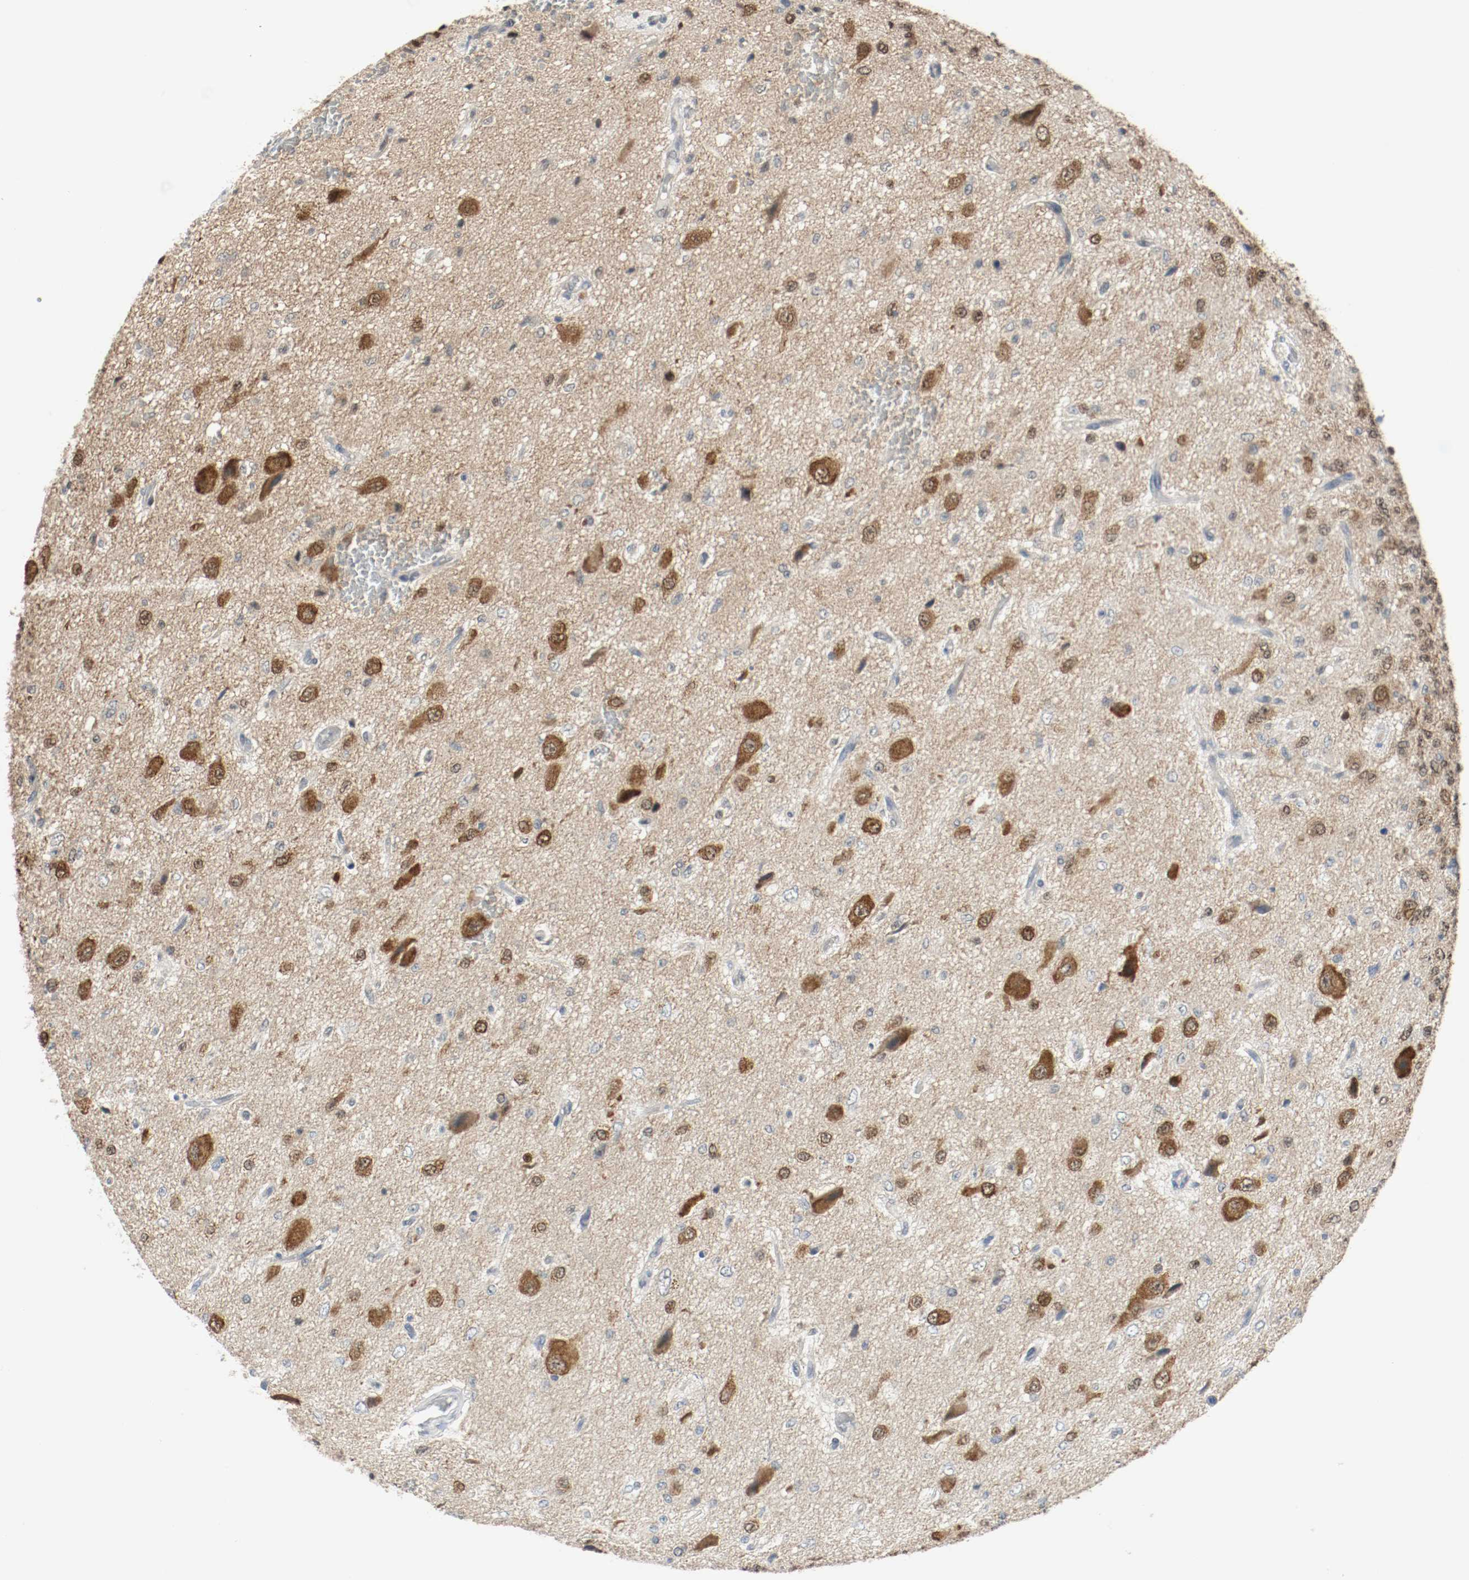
{"staining": {"intensity": "strong", "quantity": "25%-75%", "location": "cytoplasmic/membranous,nuclear"}, "tissue": "glioma", "cell_type": "Tumor cells", "image_type": "cancer", "snomed": [{"axis": "morphology", "description": "Glioma, malignant, High grade"}, {"axis": "topography", "description": "pancreas cauda"}], "caption": "Immunohistochemistry (DAB) staining of human glioma exhibits strong cytoplasmic/membranous and nuclear protein staining in approximately 25%-75% of tumor cells. The staining is performed using DAB brown chromogen to label protein expression. The nuclei are counter-stained blue using hematoxylin.", "gene": "PPME1", "patient": {"sex": "male", "age": 60}}